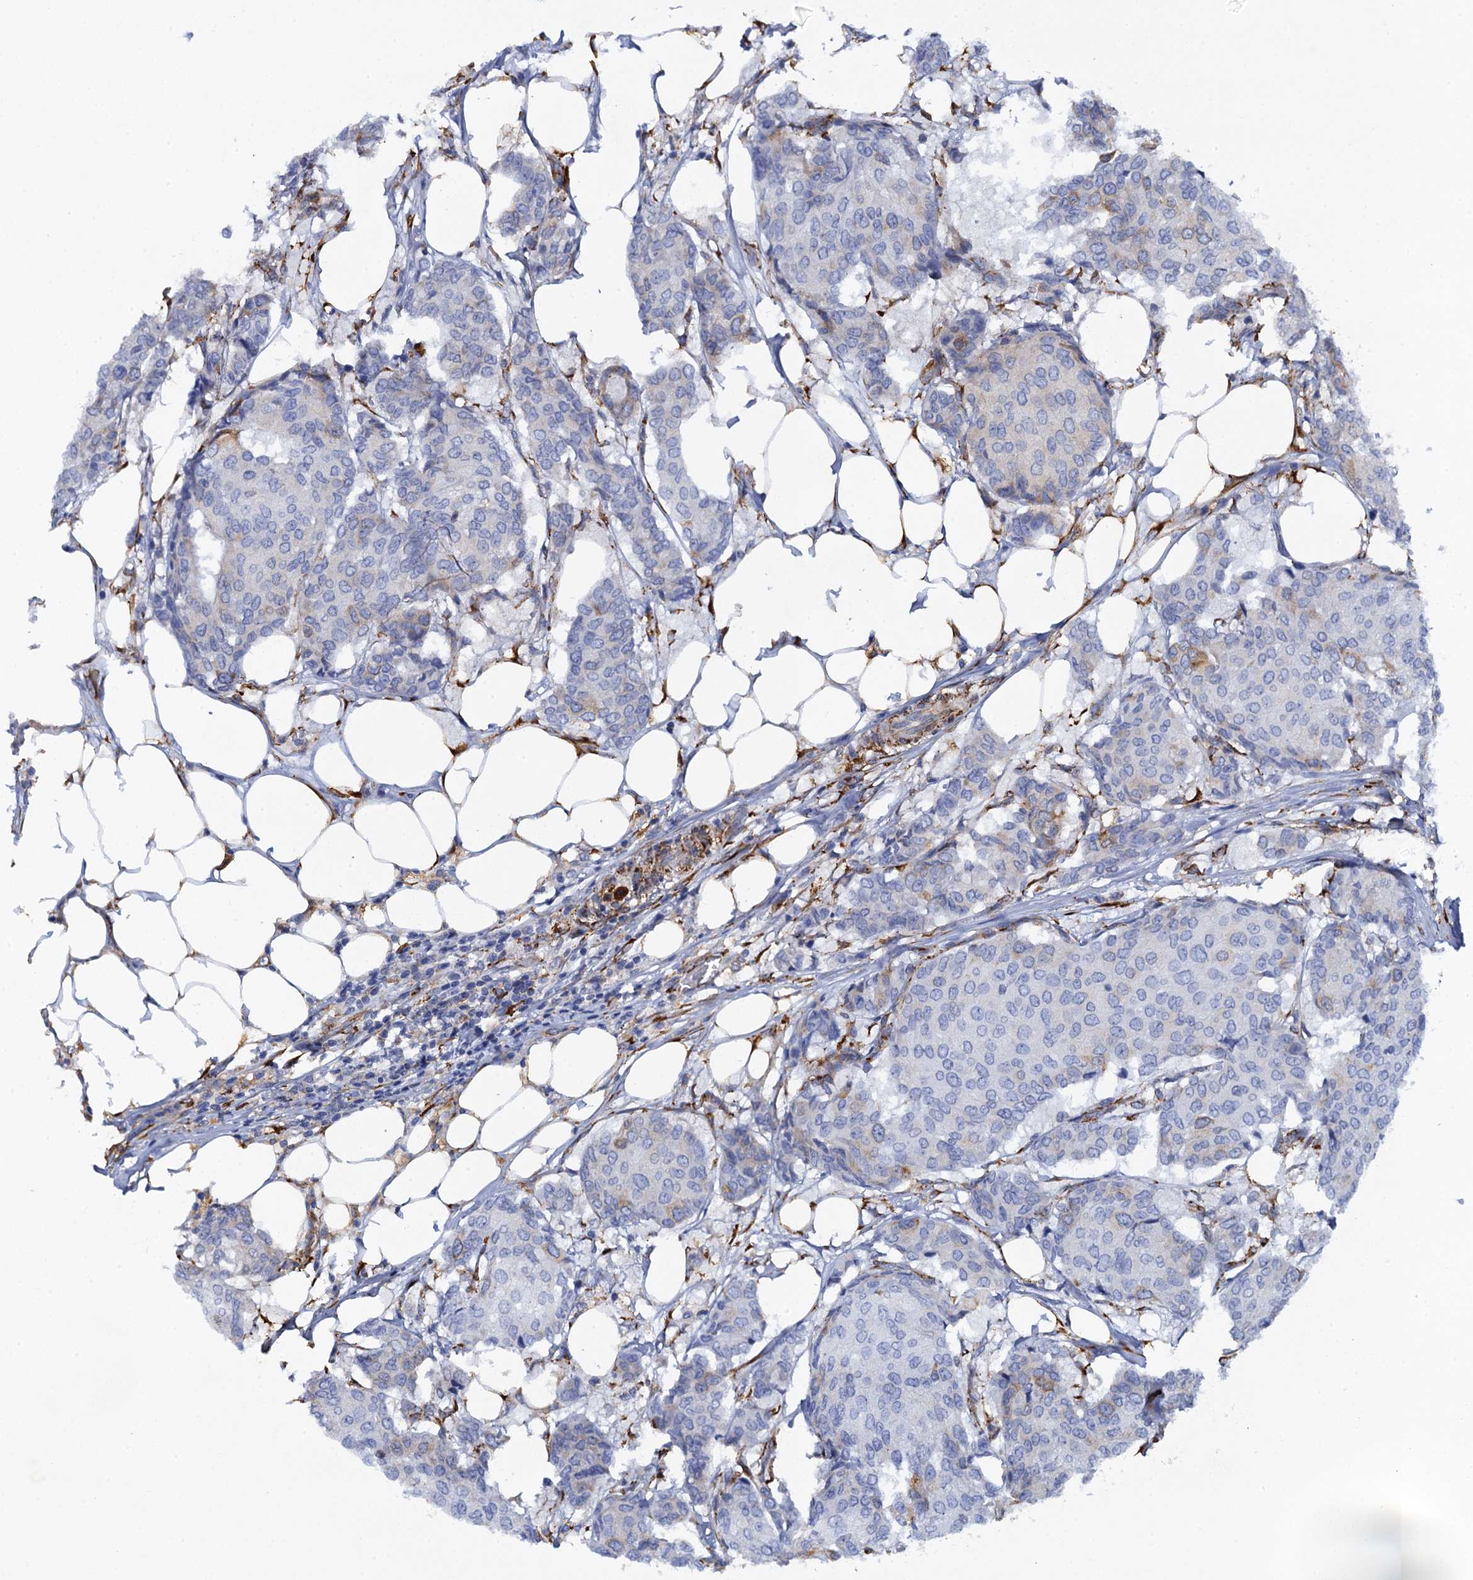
{"staining": {"intensity": "negative", "quantity": "none", "location": "none"}, "tissue": "breast cancer", "cell_type": "Tumor cells", "image_type": "cancer", "snomed": [{"axis": "morphology", "description": "Duct carcinoma"}, {"axis": "topography", "description": "Breast"}], "caption": "IHC image of breast cancer stained for a protein (brown), which reveals no expression in tumor cells.", "gene": "POGLUT3", "patient": {"sex": "female", "age": 75}}